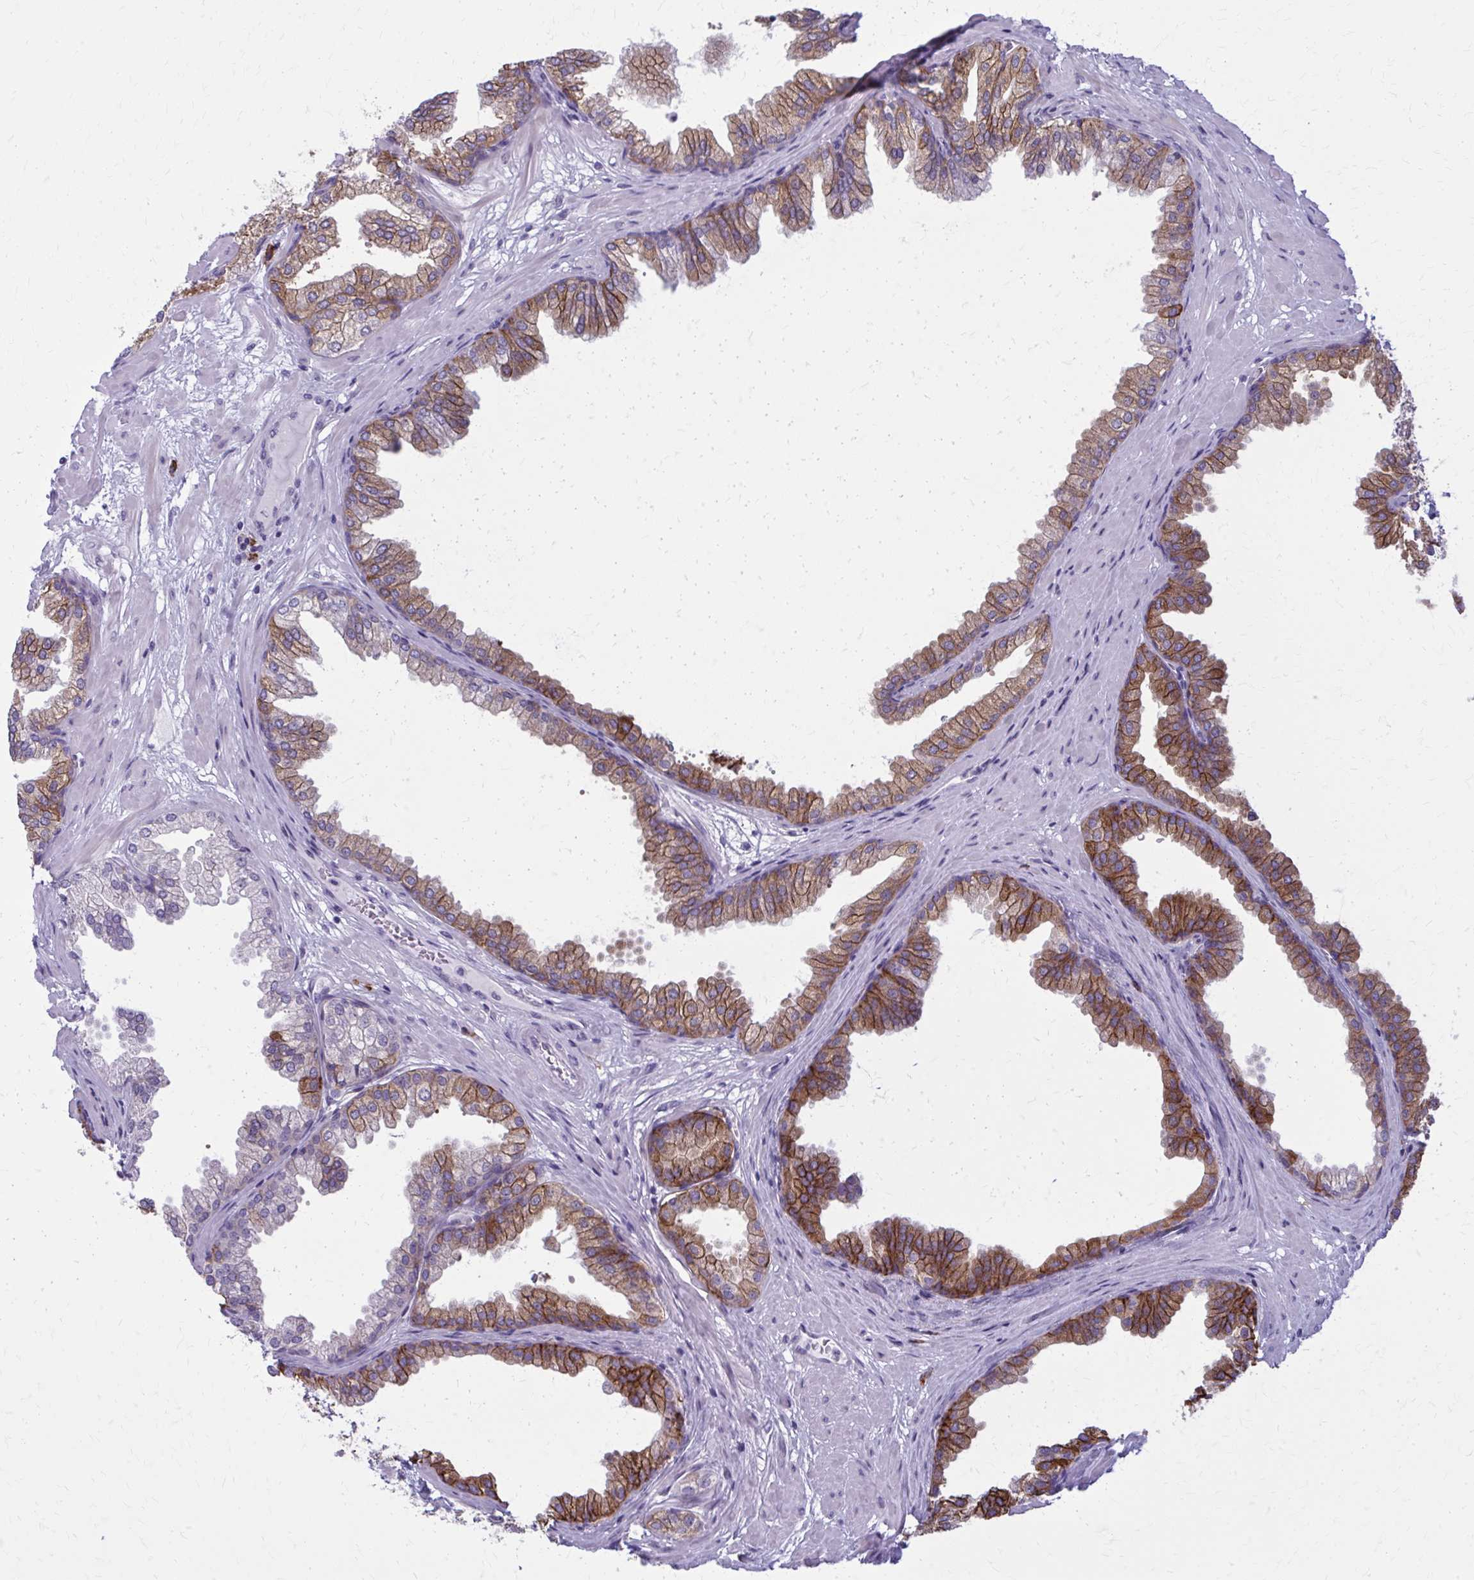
{"staining": {"intensity": "strong", "quantity": ">75%", "location": "cytoplasmic/membranous"}, "tissue": "prostate", "cell_type": "Glandular cells", "image_type": "normal", "snomed": [{"axis": "morphology", "description": "Normal tissue, NOS"}, {"axis": "topography", "description": "Prostate"}], "caption": "Human prostate stained for a protein (brown) exhibits strong cytoplasmic/membranous positive expression in about >75% of glandular cells.", "gene": "CD38", "patient": {"sex": "male", "age": 37}}